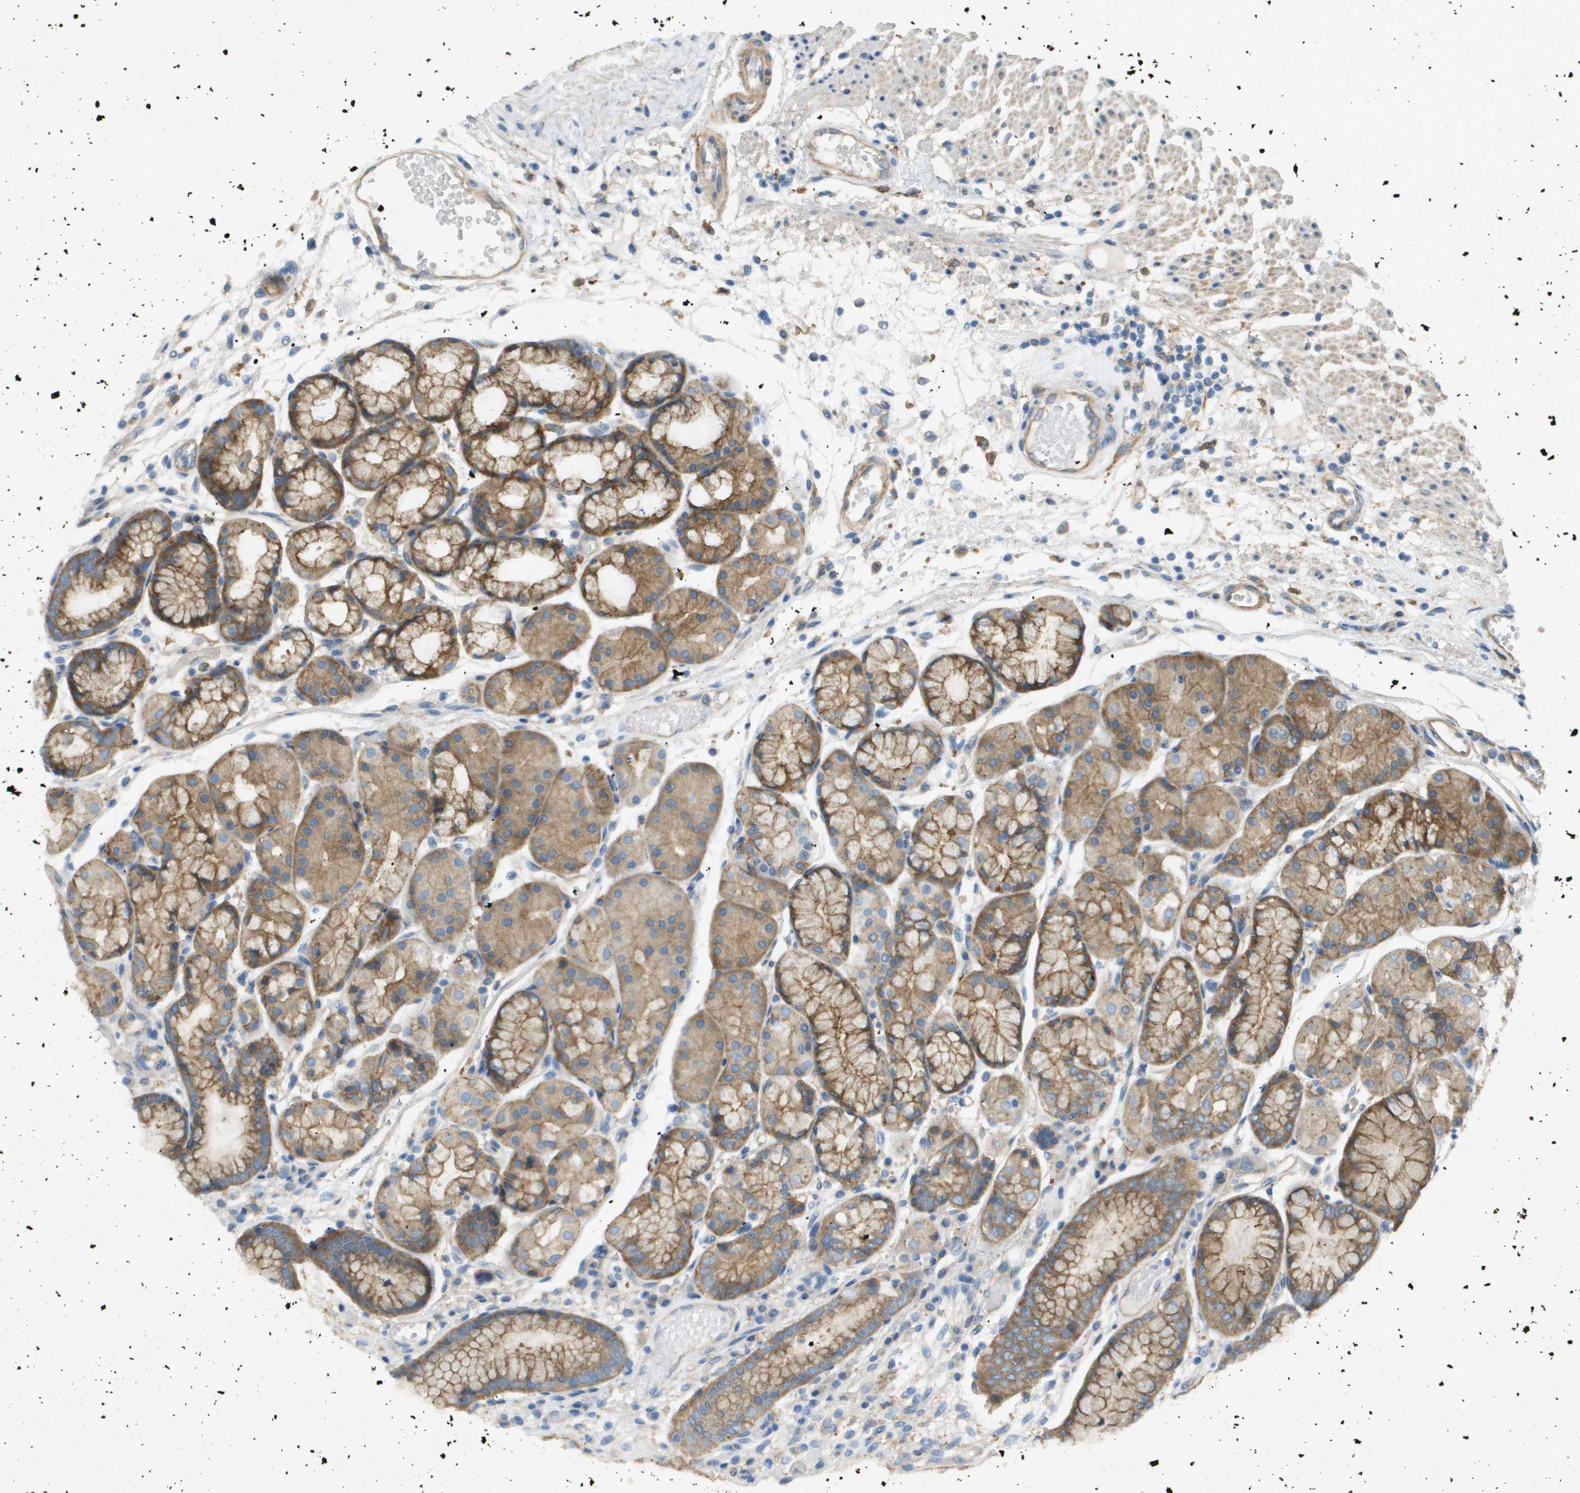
{"staining": {"intensity": "moderate", "quantity": ">75%", "location": "cytoplasmic/membranous"}, "tissue": "stomach", "cell_type": "Glandular cells", "image_type": "normal", "snomed": [{"axis": "morphology", "description": "Normal tissue, NOS"}, {"axis": "topography", "description": "Stomach, upper"}], "caption": "Glandular cells display moderate cytoplasmic/membranous positivity in approximately >75% of cells in benign stomach.", "gene": "CORO1B", "patient": {"sex": "male", "age": 72}}